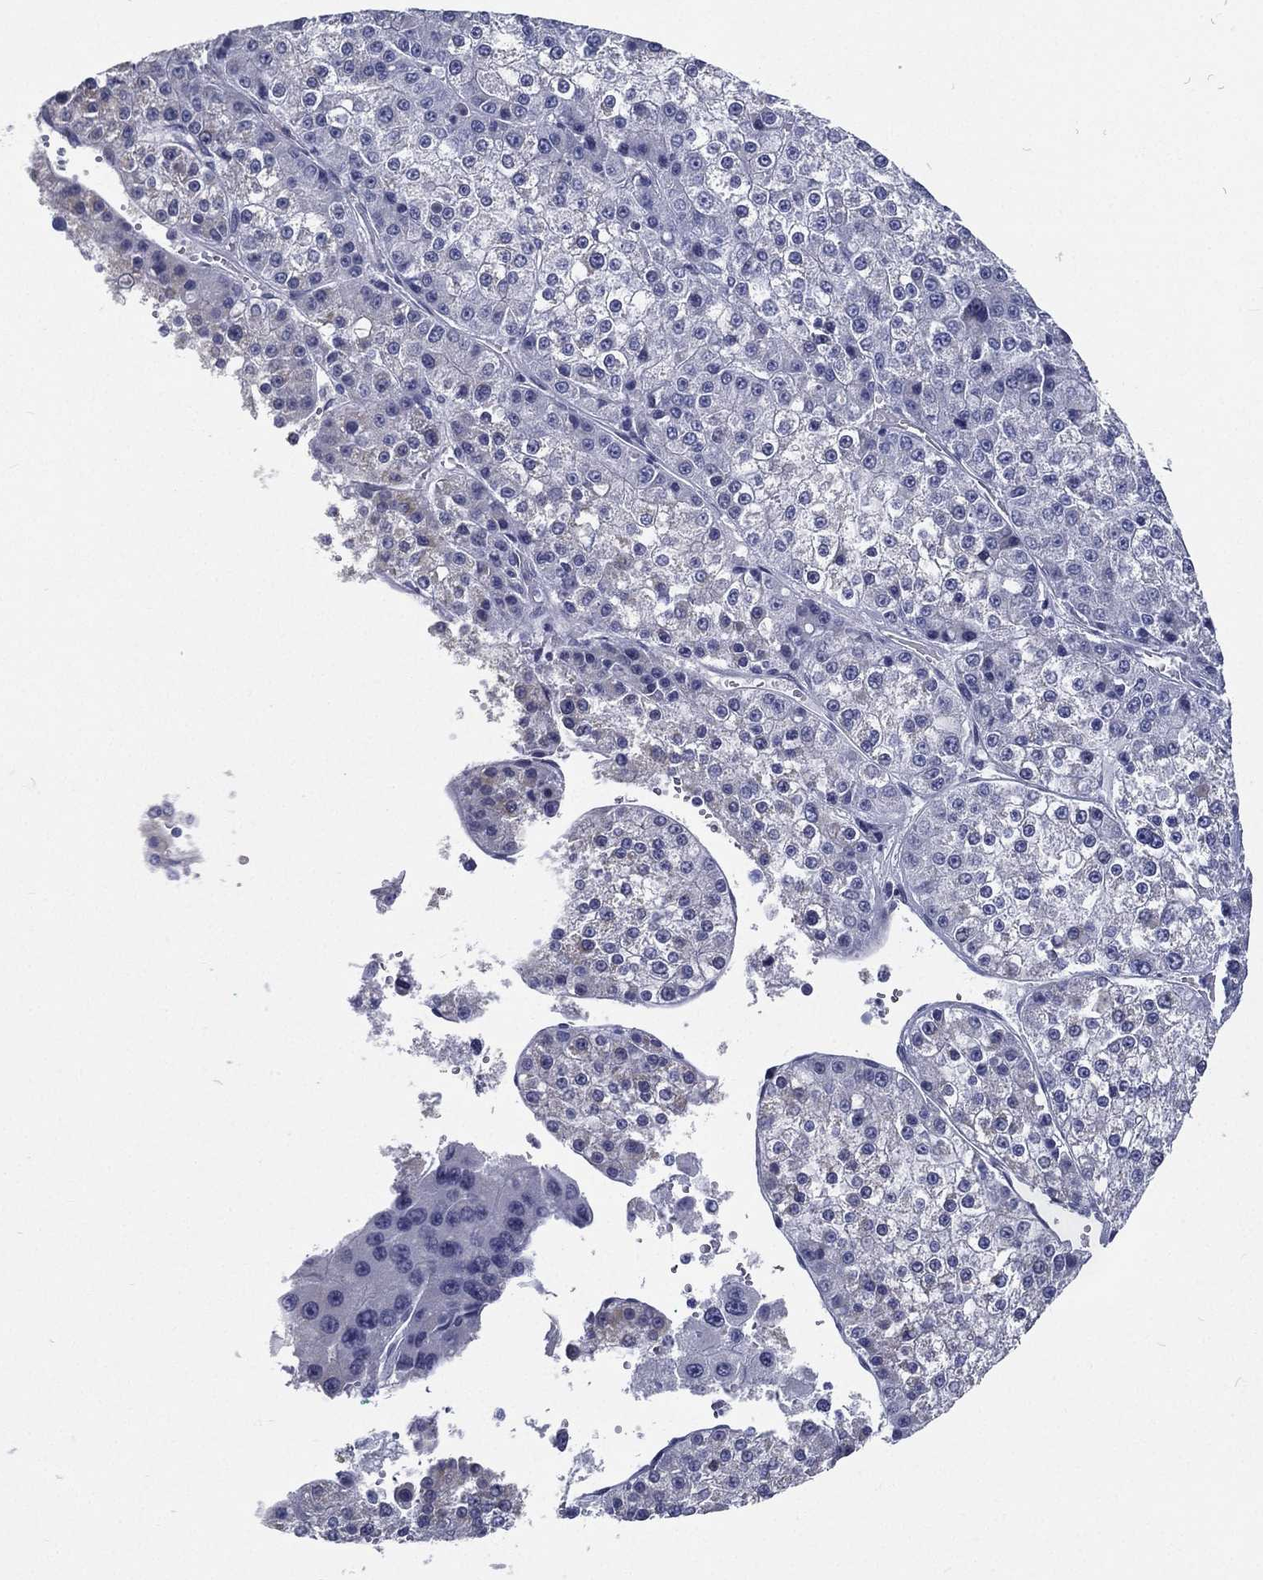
{"staining": {"intensity": "negative", "quantity": "none", "location": "none"}, "tissue": "liver cancer", "cell_type": "Tumor cells", "image_type": "cancer", "snomed": [{"axis": "morphology", "description": "Carcinoma, Hepatocellular, NOS"}, {"axis": "topography", "description": "Liver"}], "caption": "Tumor cells are negative for brown protein staining in liver cancer (hepatocellular carcinoma). The staining is performed using DAB brown chromogen with nuclei counter-stained in using hematoxylin.", "gene": "RSPH4A", "patient": {"sex": "female", "age": 73}}